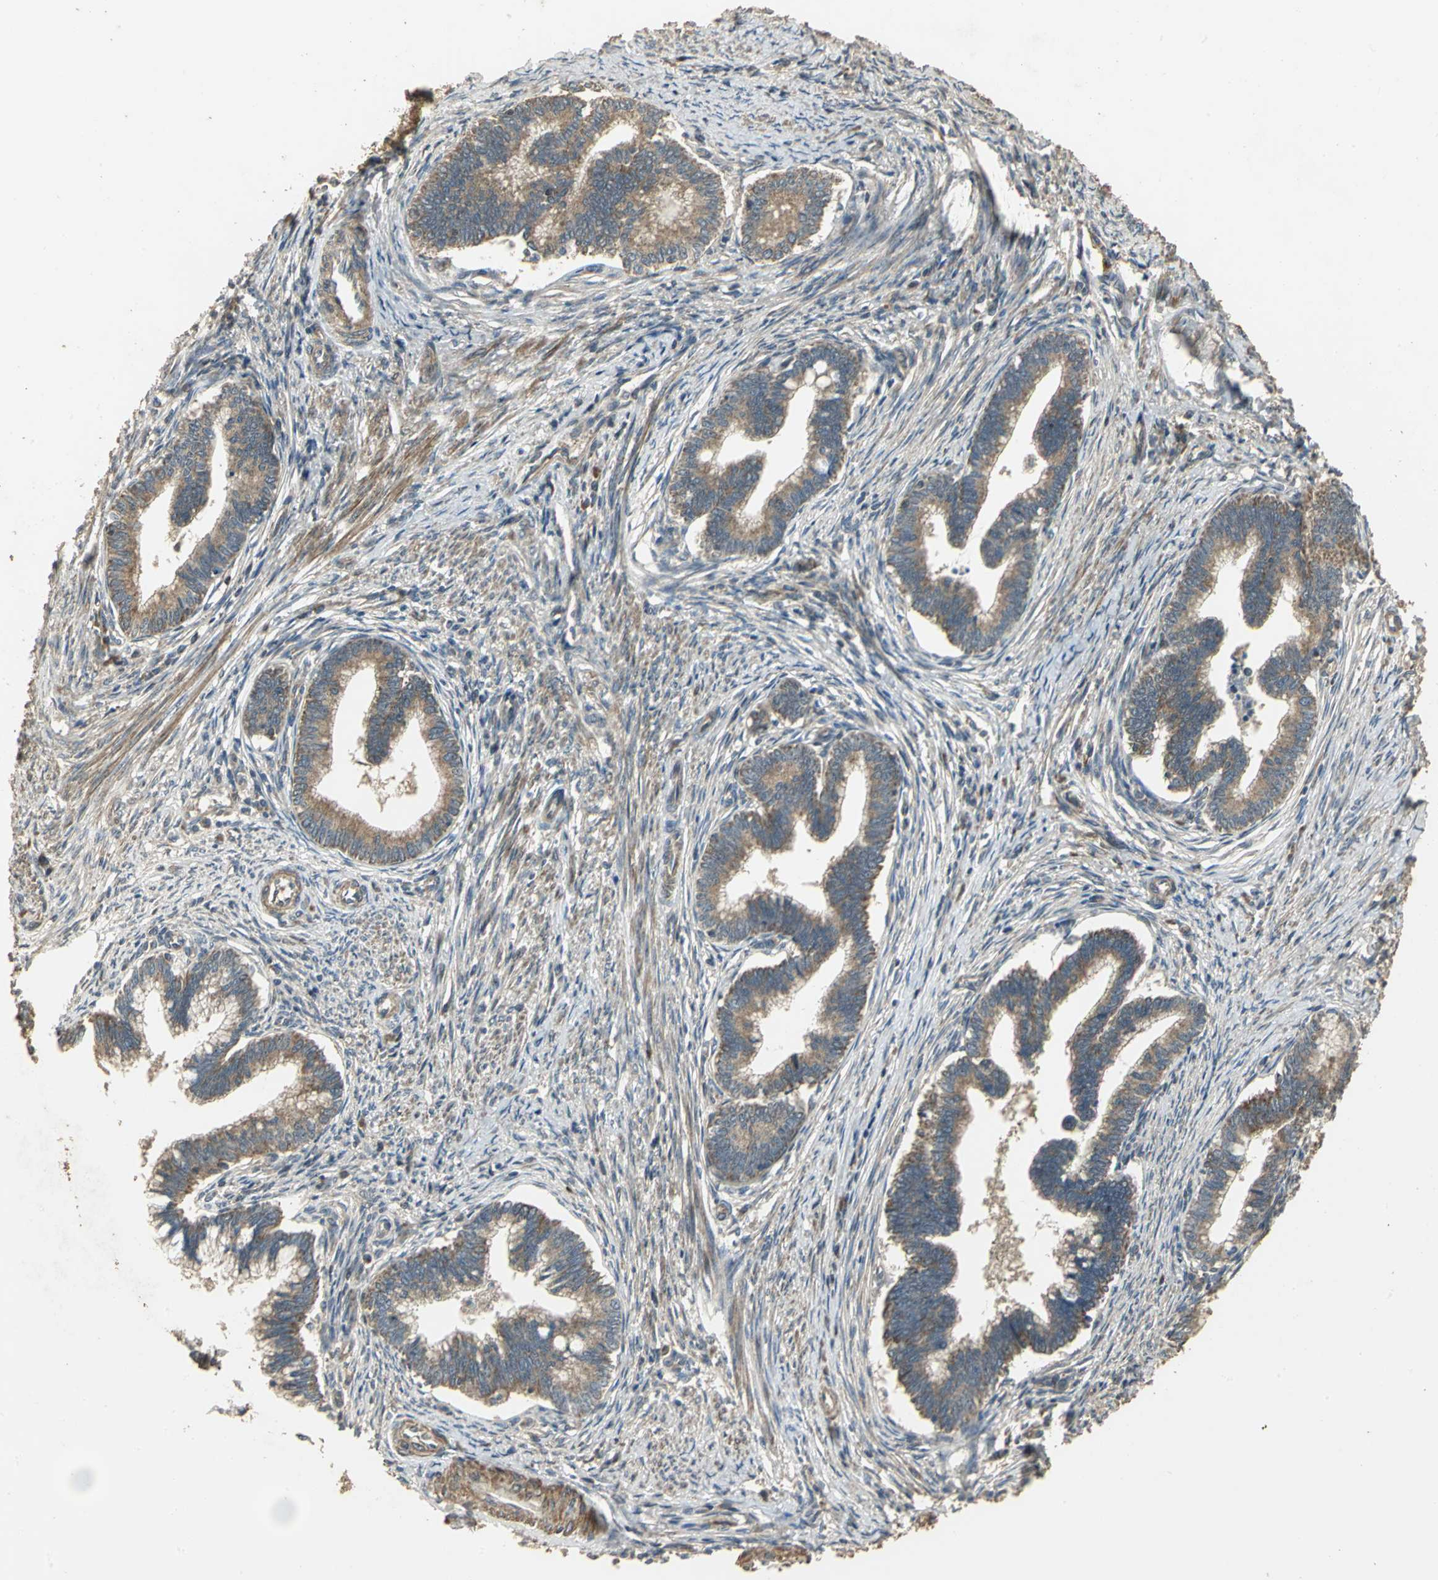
{"staining": {"intensity": "strong", "quantity": ">75%", "location": "cytoplasmic/membranous"}, "tissue": "cervical cancer", "cell_type": "Tumor cells", "image_type": "cancer", "snomed": [{"axis": "morphology", "description": "Adenocarcinoma, NOS"}, {"axis": "topography", "description": "Cervix"}], "caption": "DAB (3,3'-diaminobenzidine) immunohistochemical staining of human cervical adenocarcinoma reveals strong cytoplasmic/membranous protein positivity in about >75% of tumor cells. (DAB (3,3'-diaminobenzidine) IHC with brightfield microscopy, high magnification).", "gene": "KANK1", "patient": {"sex": "female", "age": 36}}